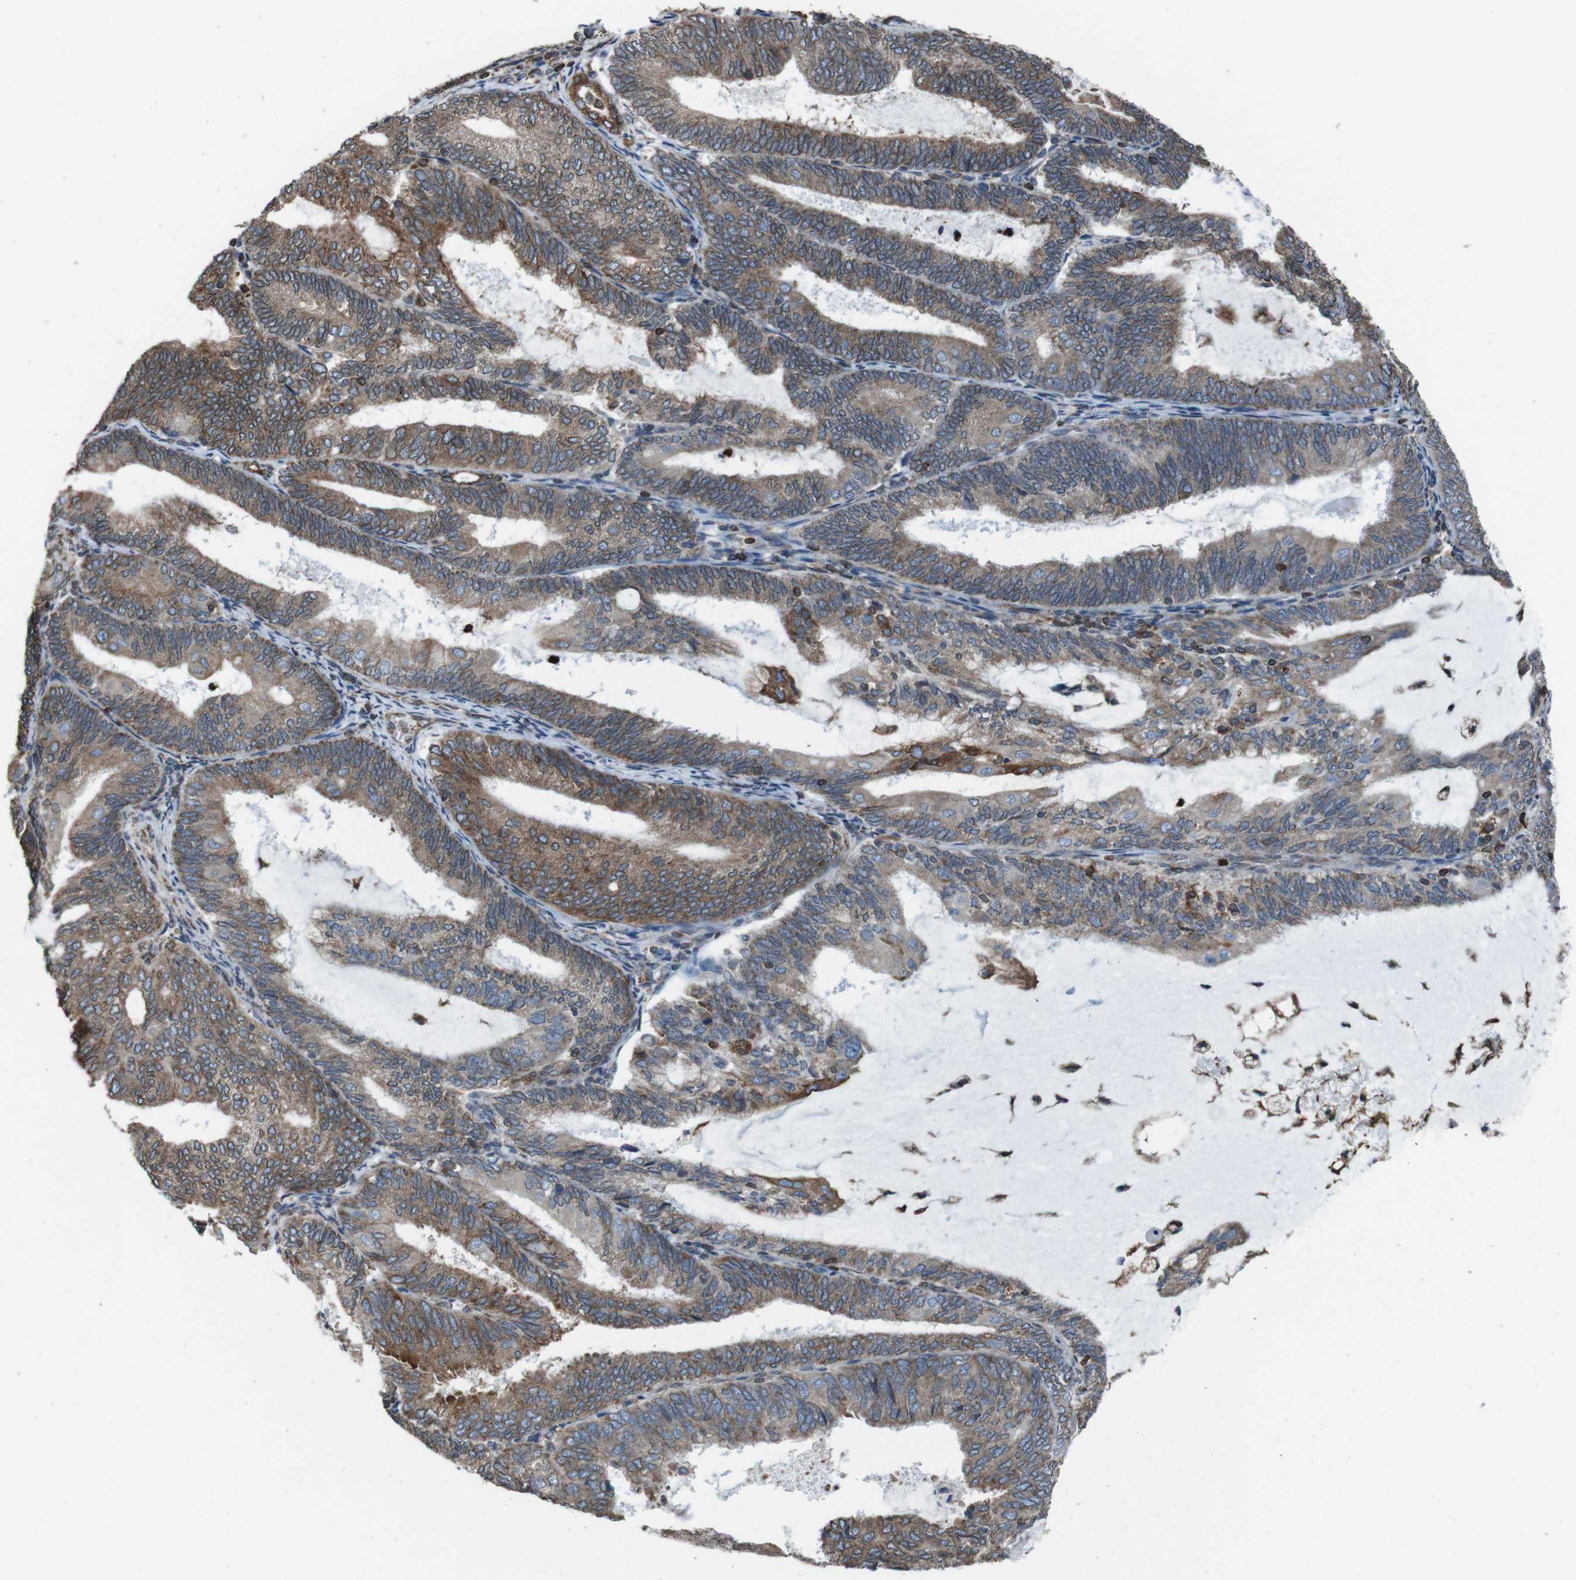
{"staining": {"intensity": "moderate", "quantity": ">75%", "location": "cytoplasmic/membranous"}, "tissue": "endometrial cancer", "cell_type": "Tumor cells", "image_type": "cancer", "snomed": [{"axis": "morphology", "description": "Adenocarcinoma, NOS"}, {"axis": "topography", "description": "Endometrium"}], "caption": "Endometrial adenocarcinoma stained for a protein demonstrates moderate cytoplasmic/membranous positivity in tumor cells.", "gene": "APMAP", "patient": {"sex": "female", "age": 81}}